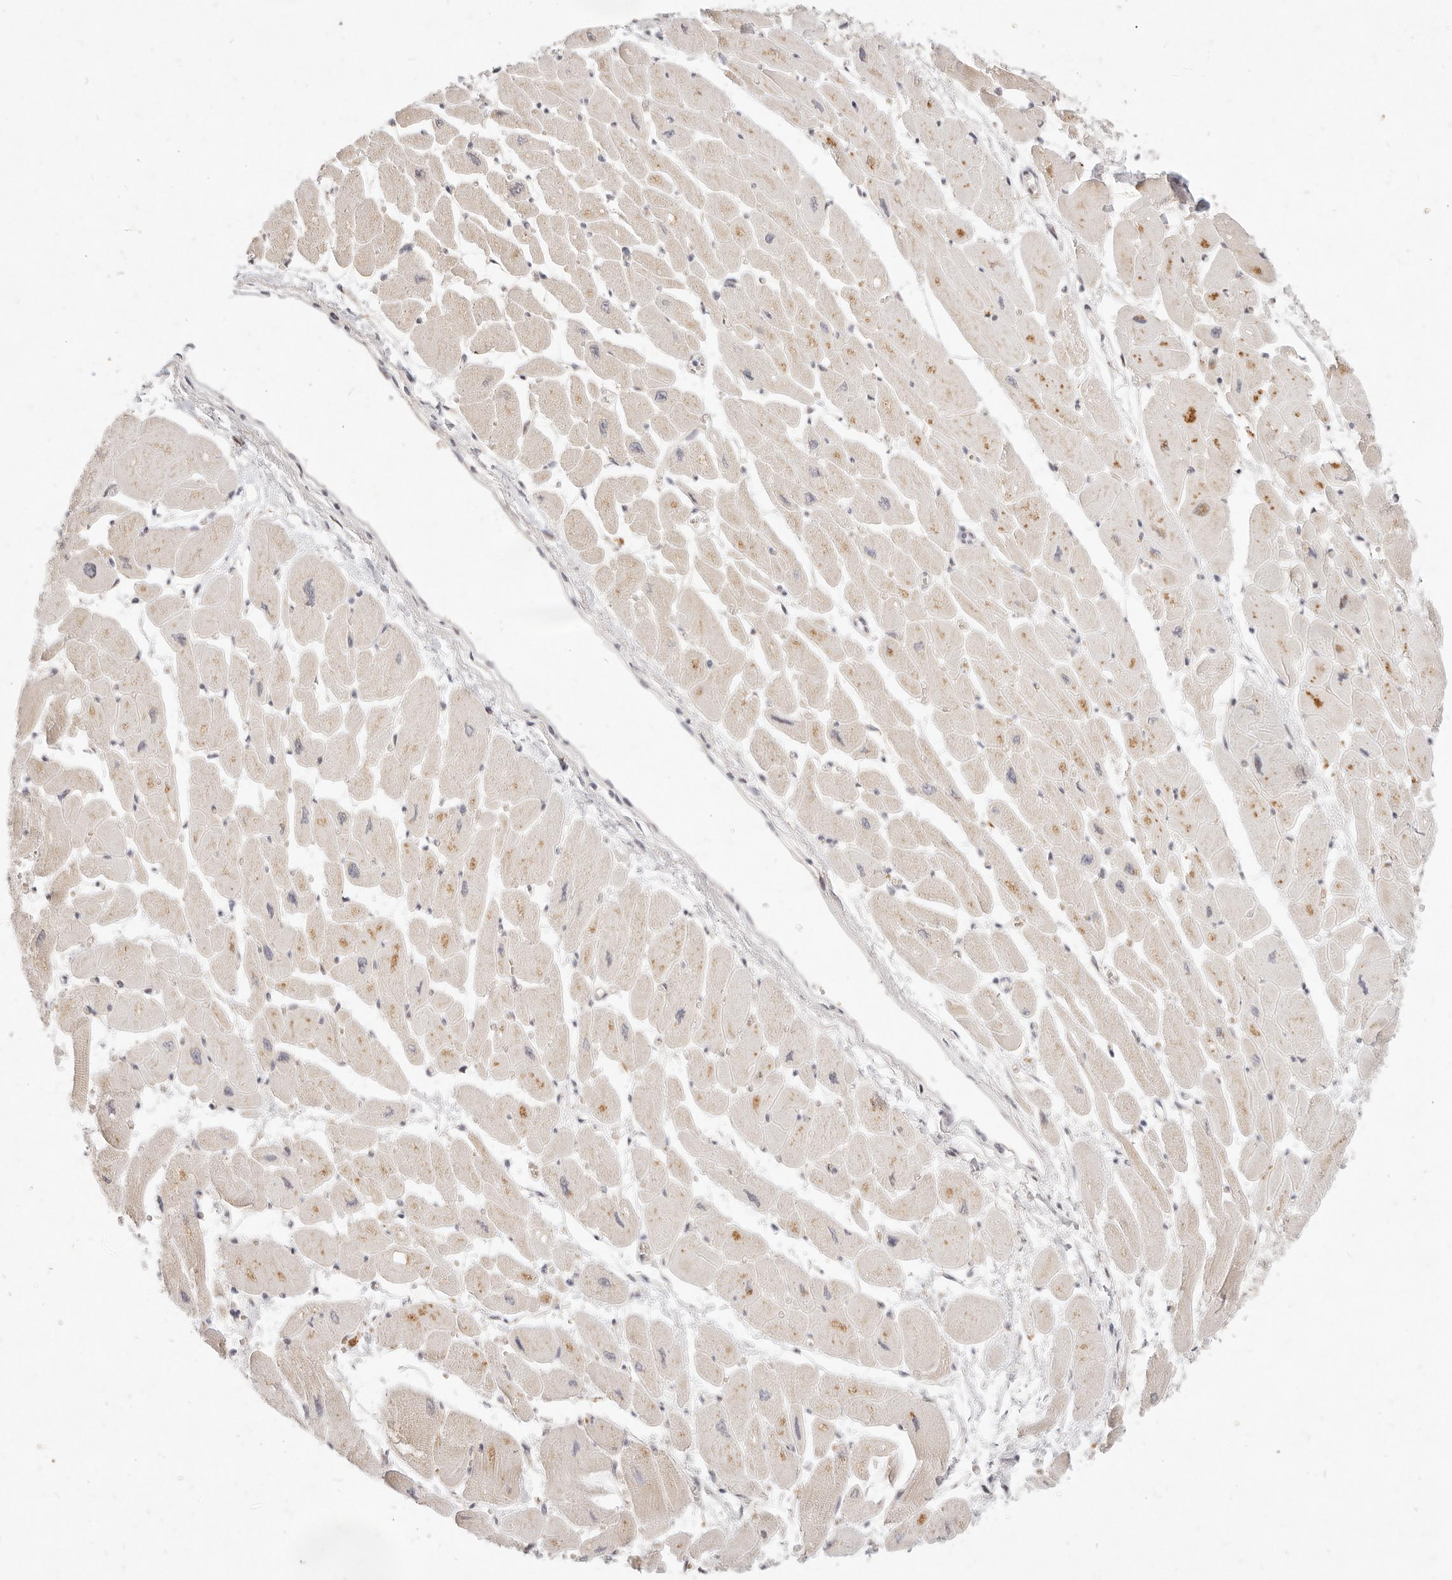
{"staining": {"intensity": "weak", "quantity": ">75%", "location": "cytoplasmic/membranous"}, "tissue": "heart muscle", "cell_type": "Cardiomyocytes", "image_type": "normal", "snomed": [{"axis": "morphology", "description": "Normal tissue, NOS"}, {"axis": "topography", "description": "Heart"}], "caption": "About >75% of cardiomyocytes in unremarkable human heart muscle show weak cytoplasmic/membranous protein positivity as visualized by brown immunohistochemical staining.", "gene": "ASCL3", "patient": {"sex": "female", "age": 54}}